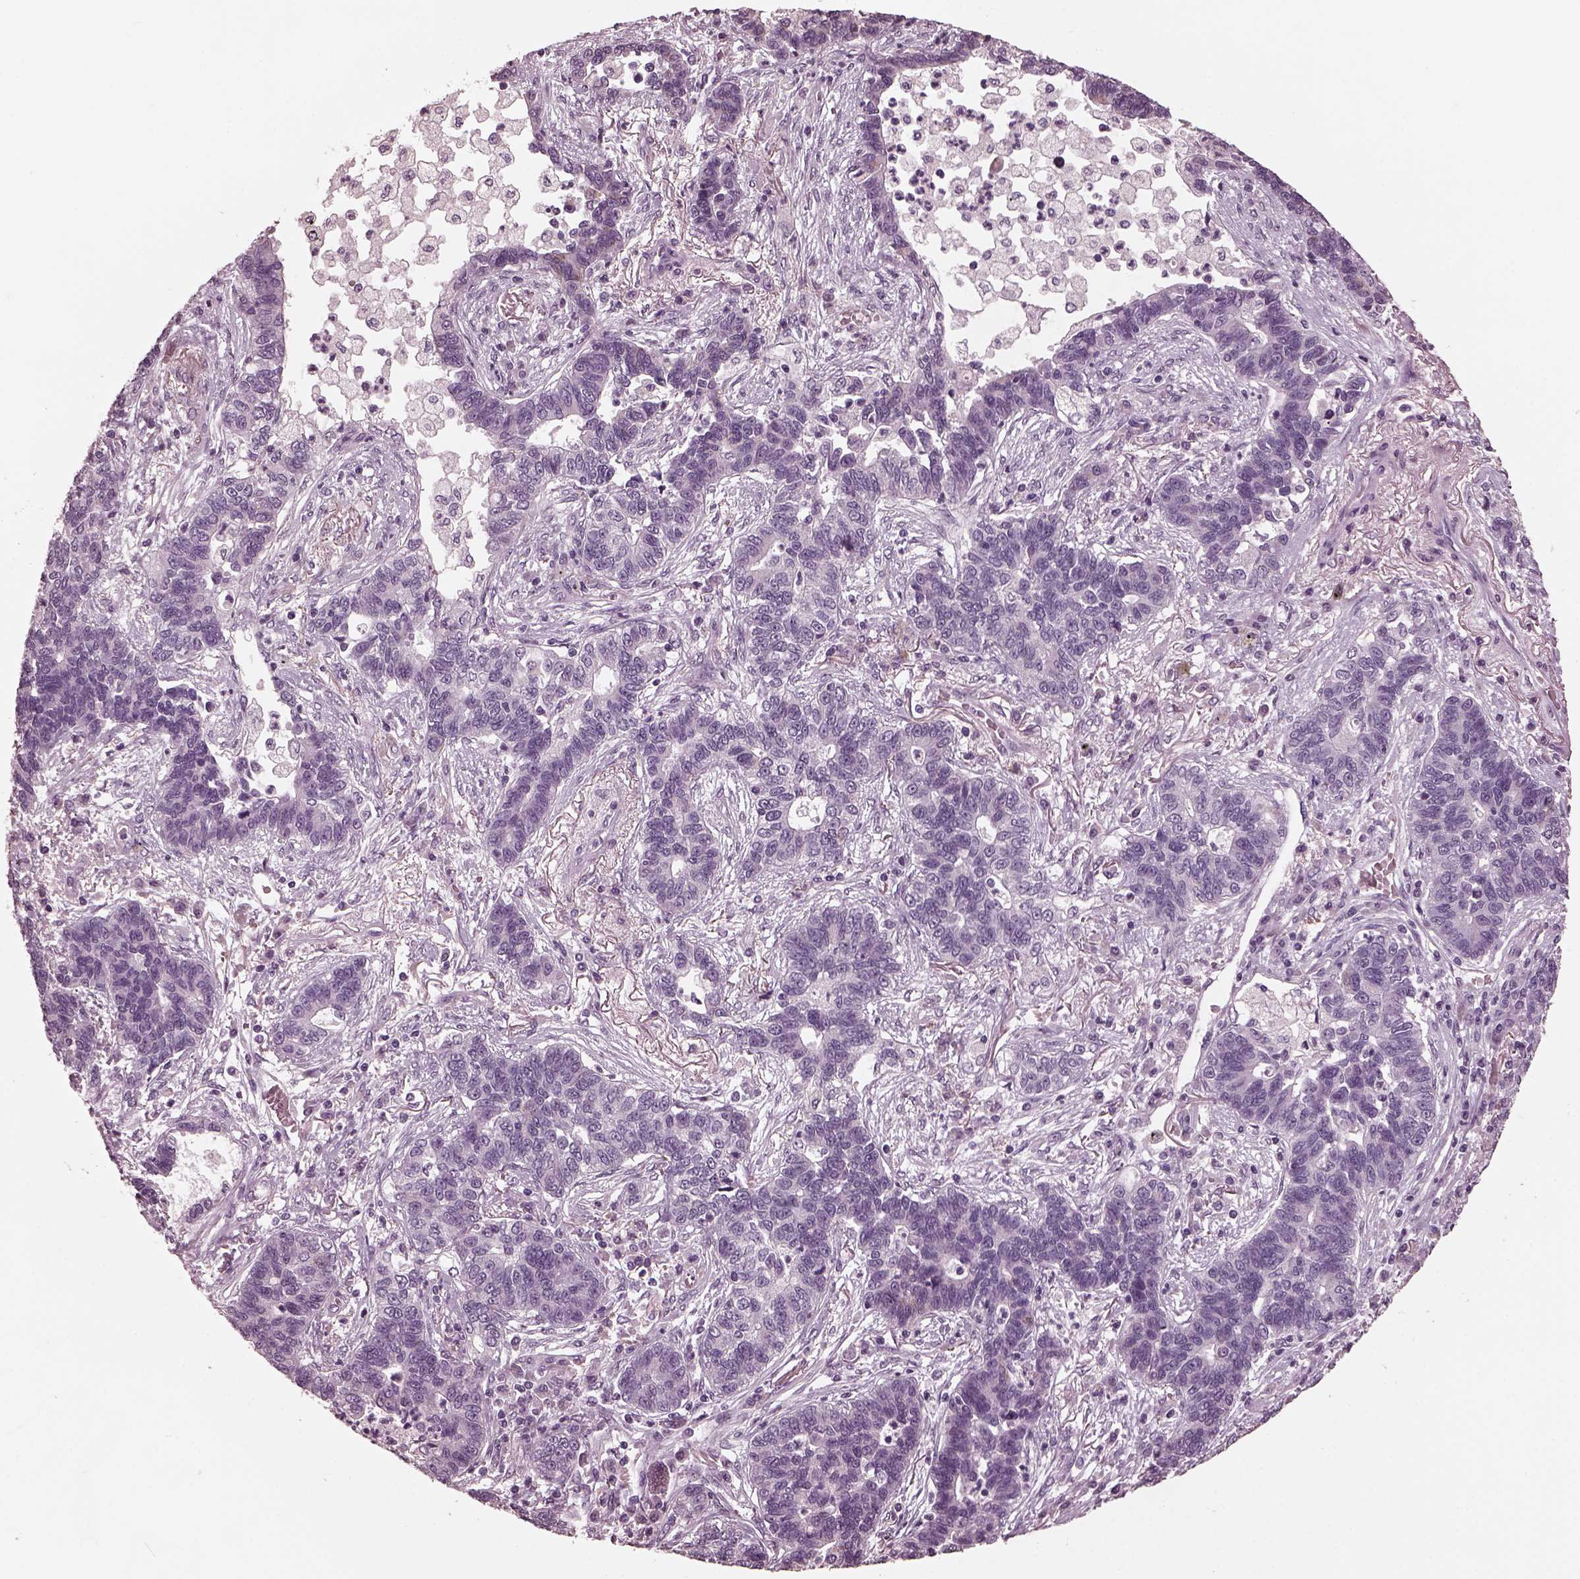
{"staining": {"intensity": "negative", "quantity": "none", "location": "none"}, "tissue": "lung cancer", "cell_type": "Tumor cells", "image_type": "cancer", "snomed": [{"axis": "morphology", "description": "Adenocarcinoma, NOS"}, {"axis": "topography", "description": "Lung"}], "caption": "There is no significant staining in tumor cells of lung cancer (adenocarcinoma).", "gene": "CGA", "patient": {"sex": "female", "age": 57}}